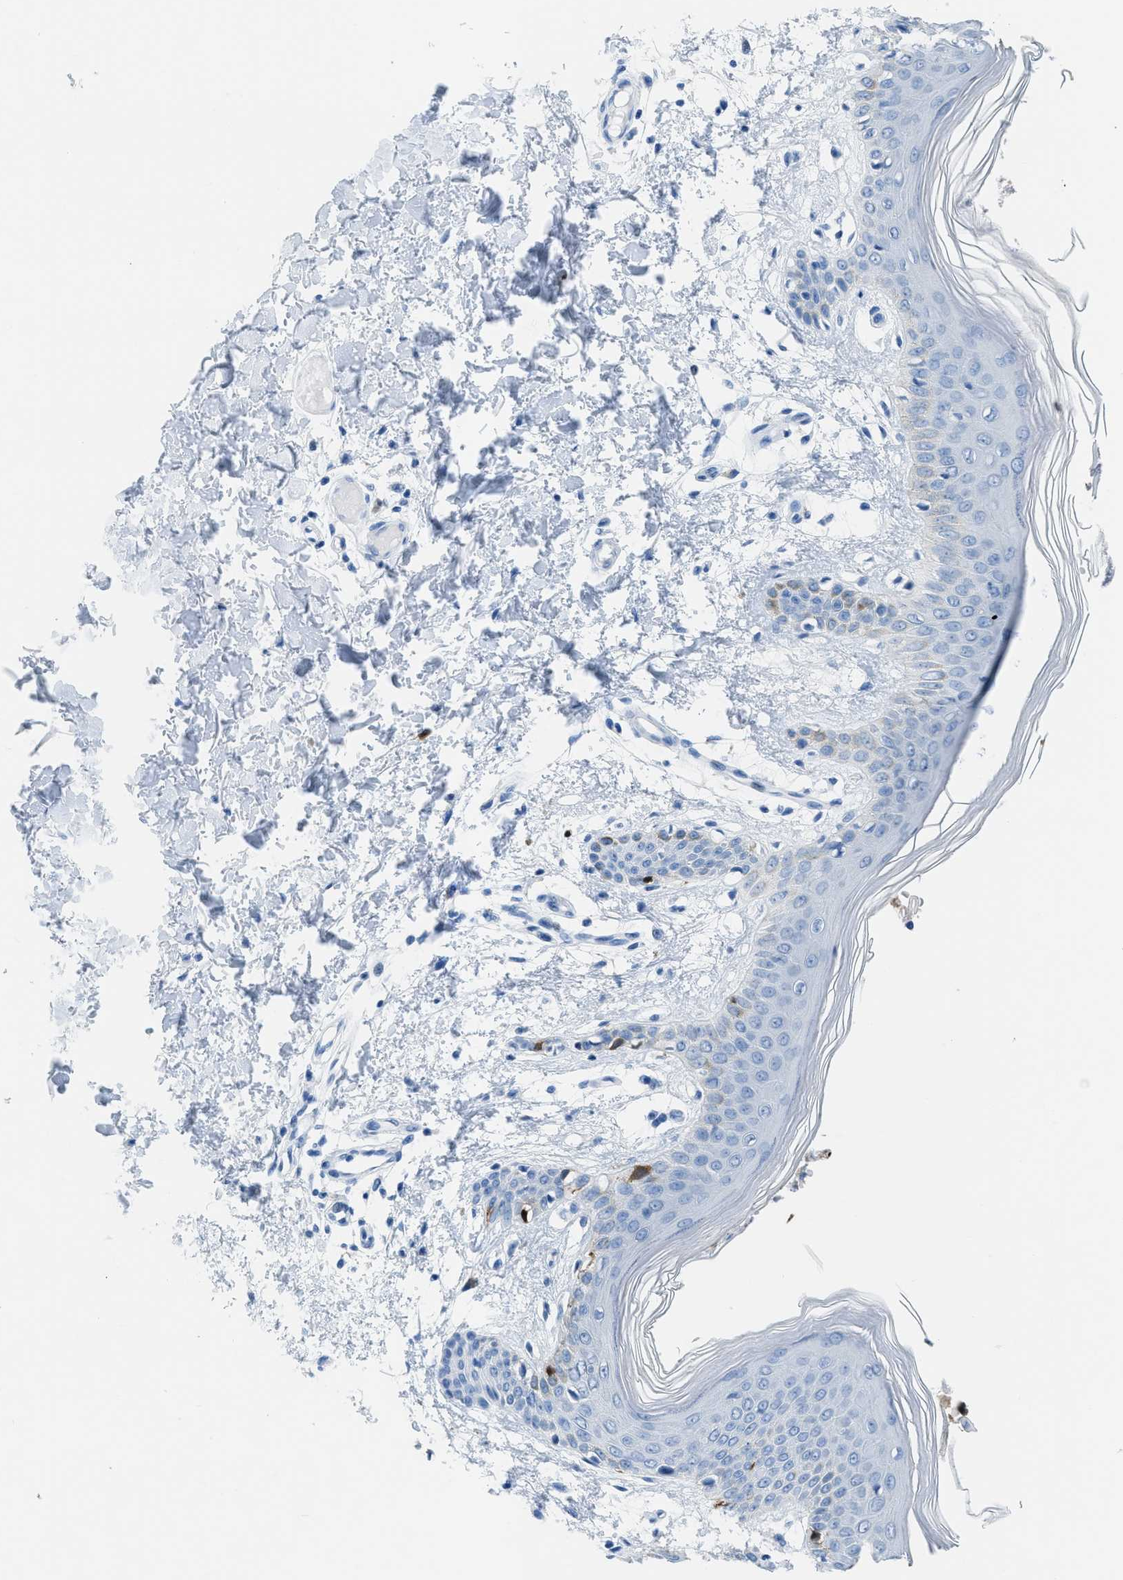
{"staining": {"intensity": "negative", "quantity": "none", "location": "none"}, "tissue": "skin", "cell_type": "Fibroblasts", "image_type": "normal", "snomed": [{"axis": "morphology", "description": "Normal tissue, NOS"}, {"axis": "topography", "description": "Skin"}], "caption": "Immunohistochemistry of benign human skin reveals no expression in fibroblasts. (DAB IHC, high magnification).", "gene": "CDKN2A", "patient": {"sex": "male", "age": 53}}